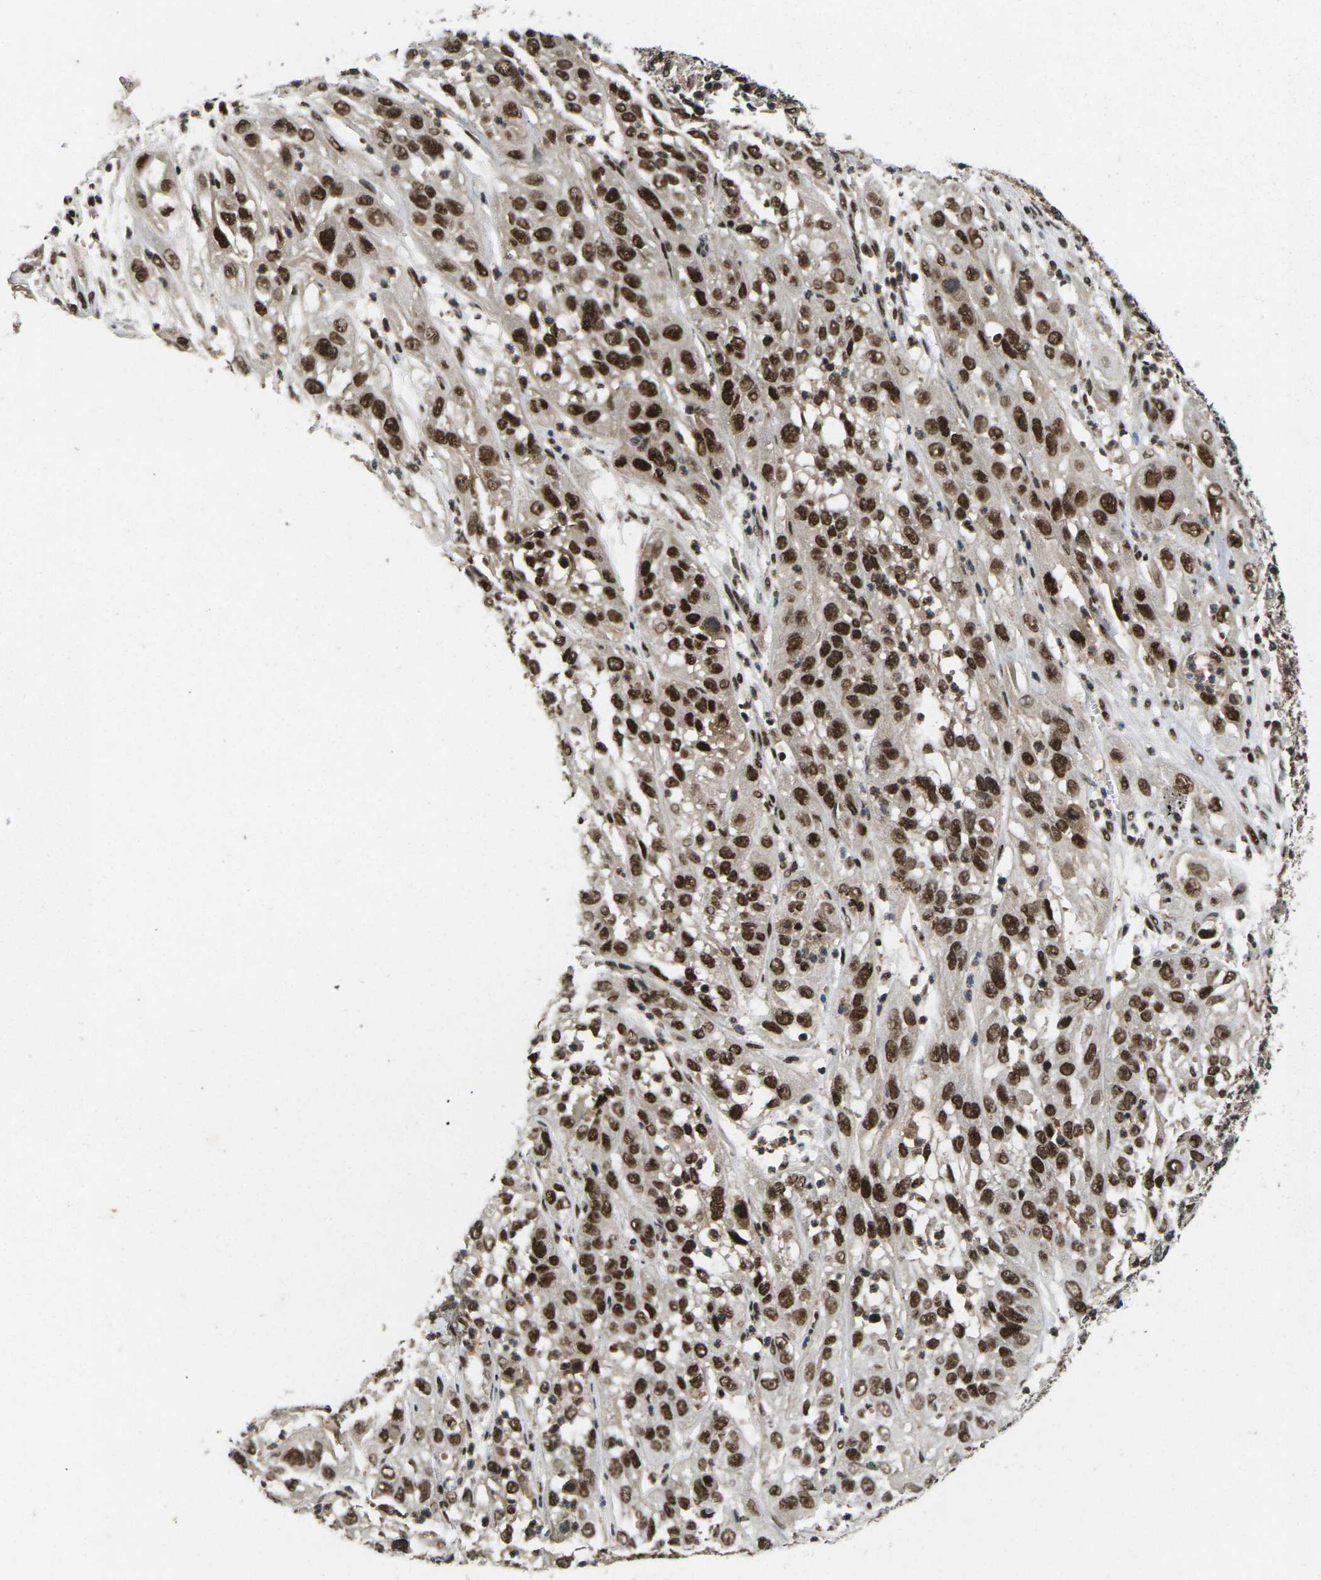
{"staining": {"intensity": "strong", "quantity": ">75%", "location": "nuclear"}, "tissue": "cervical cancer", "cell_type": "Tumor cells", "image_type": "cancer", "snomed": [{"axis": "morphology", "description": "Squamous cell carcinoma, NOS"}, {"axis": "topography", "description": "Cervix"}], "caption": "Cervical cancer (squamous cell carcinoma) was stained to show a protein in brown. There is high levels of strong nuclear expression in approximately >75% of tumor cells.", "gene": "GTF2E1", "patient": {"sex": "female", "age": 32}}